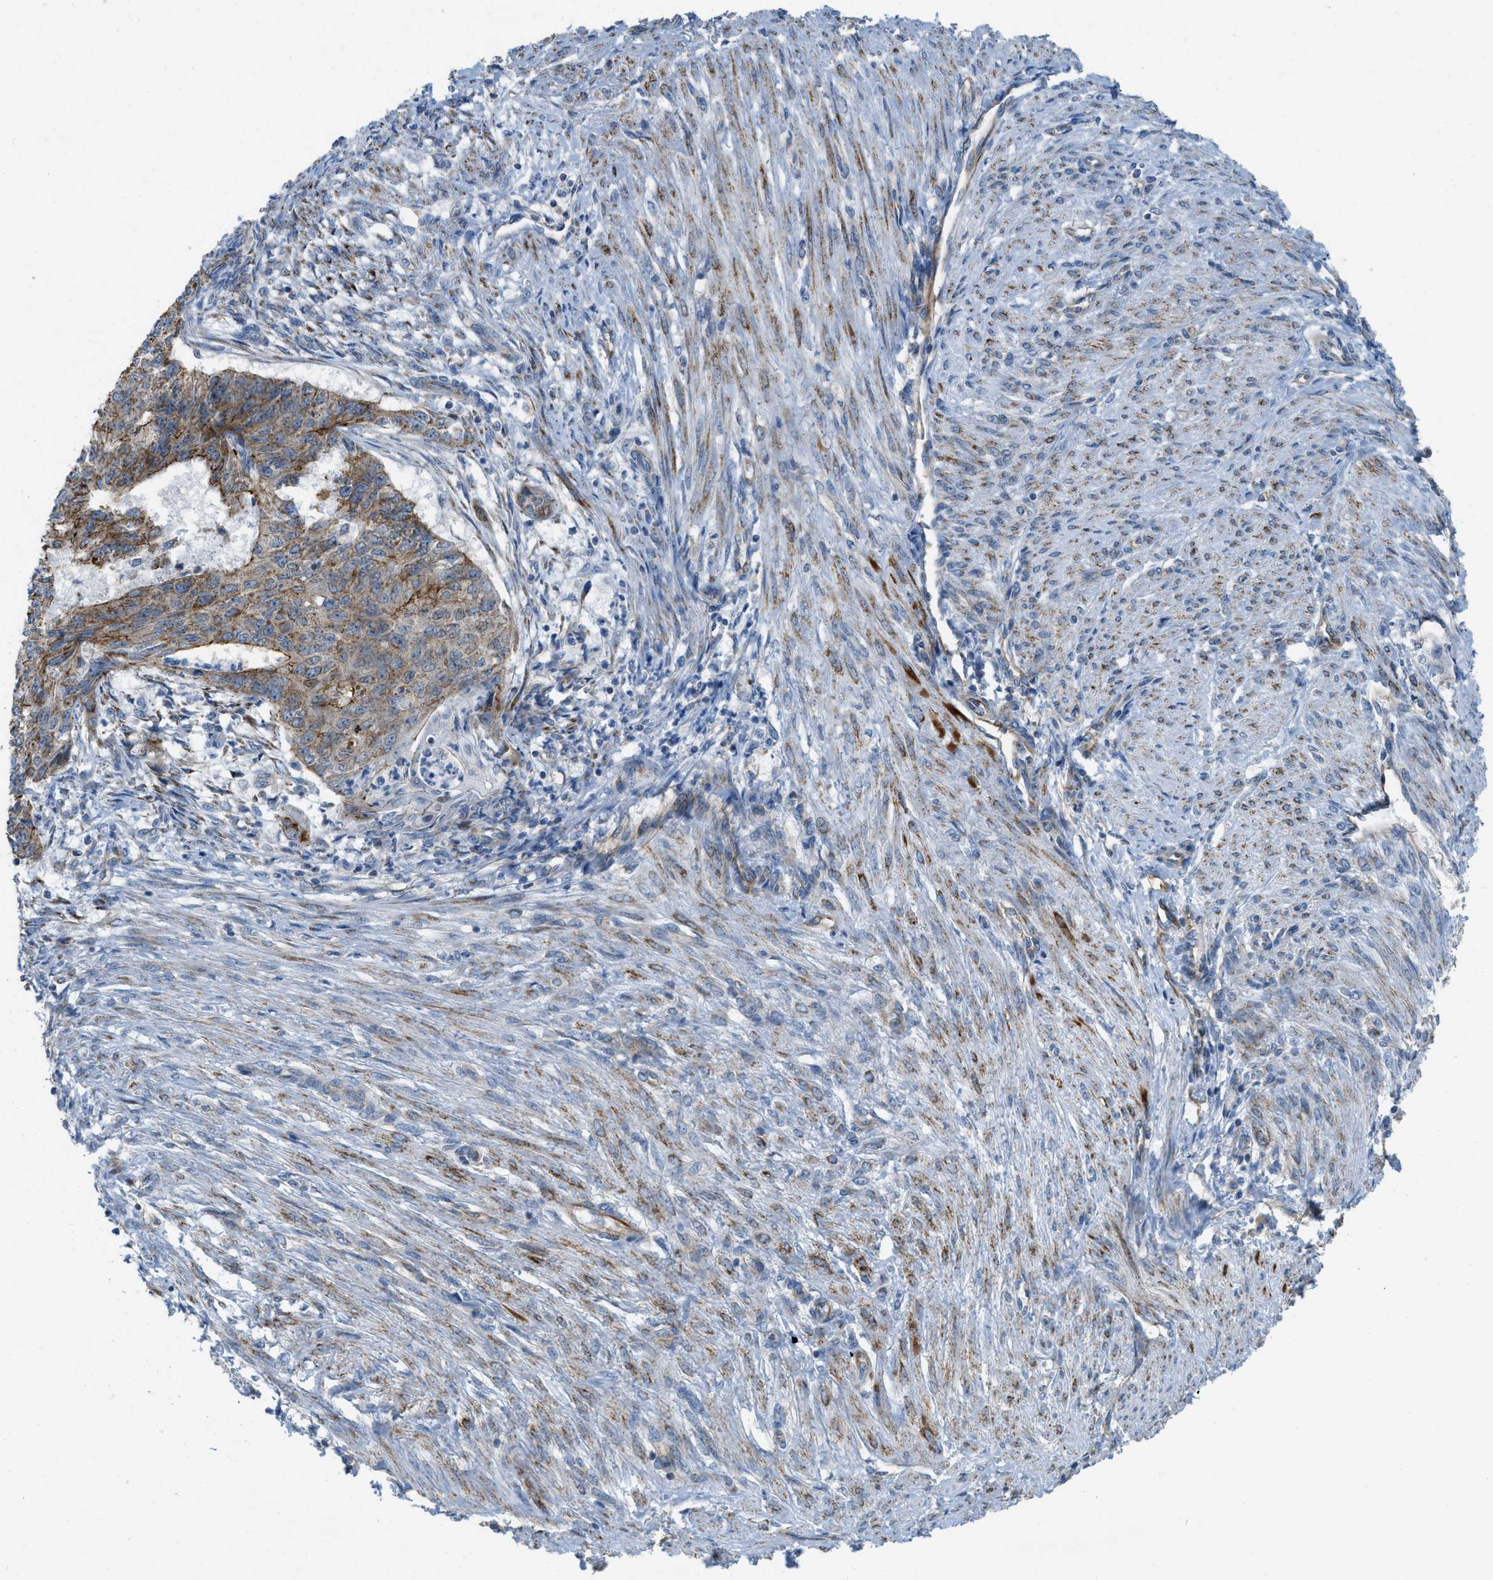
{"staining": {"intensity": "moderate", "quantity": ">75%", "location": "cytoplasmic/membranous"}, "tissue": "endometrial cancer", "cell_type": "Tumor cells", "image_type": "cancer", "snomed": [{"axis": "morphology", "description": "Adenocarcinoma, NOS"}, {"axis": "topography", "description": "Endometrium"}], "caption": "Protein staining of endometrial cancer (adenocarcinoma) tissue exhibits moderate cytoplasmic/membranous expression in approximately >75% of tumor cells.", "gene": "BTN3A1", "patient": {"sex": "female", "age": 32}}